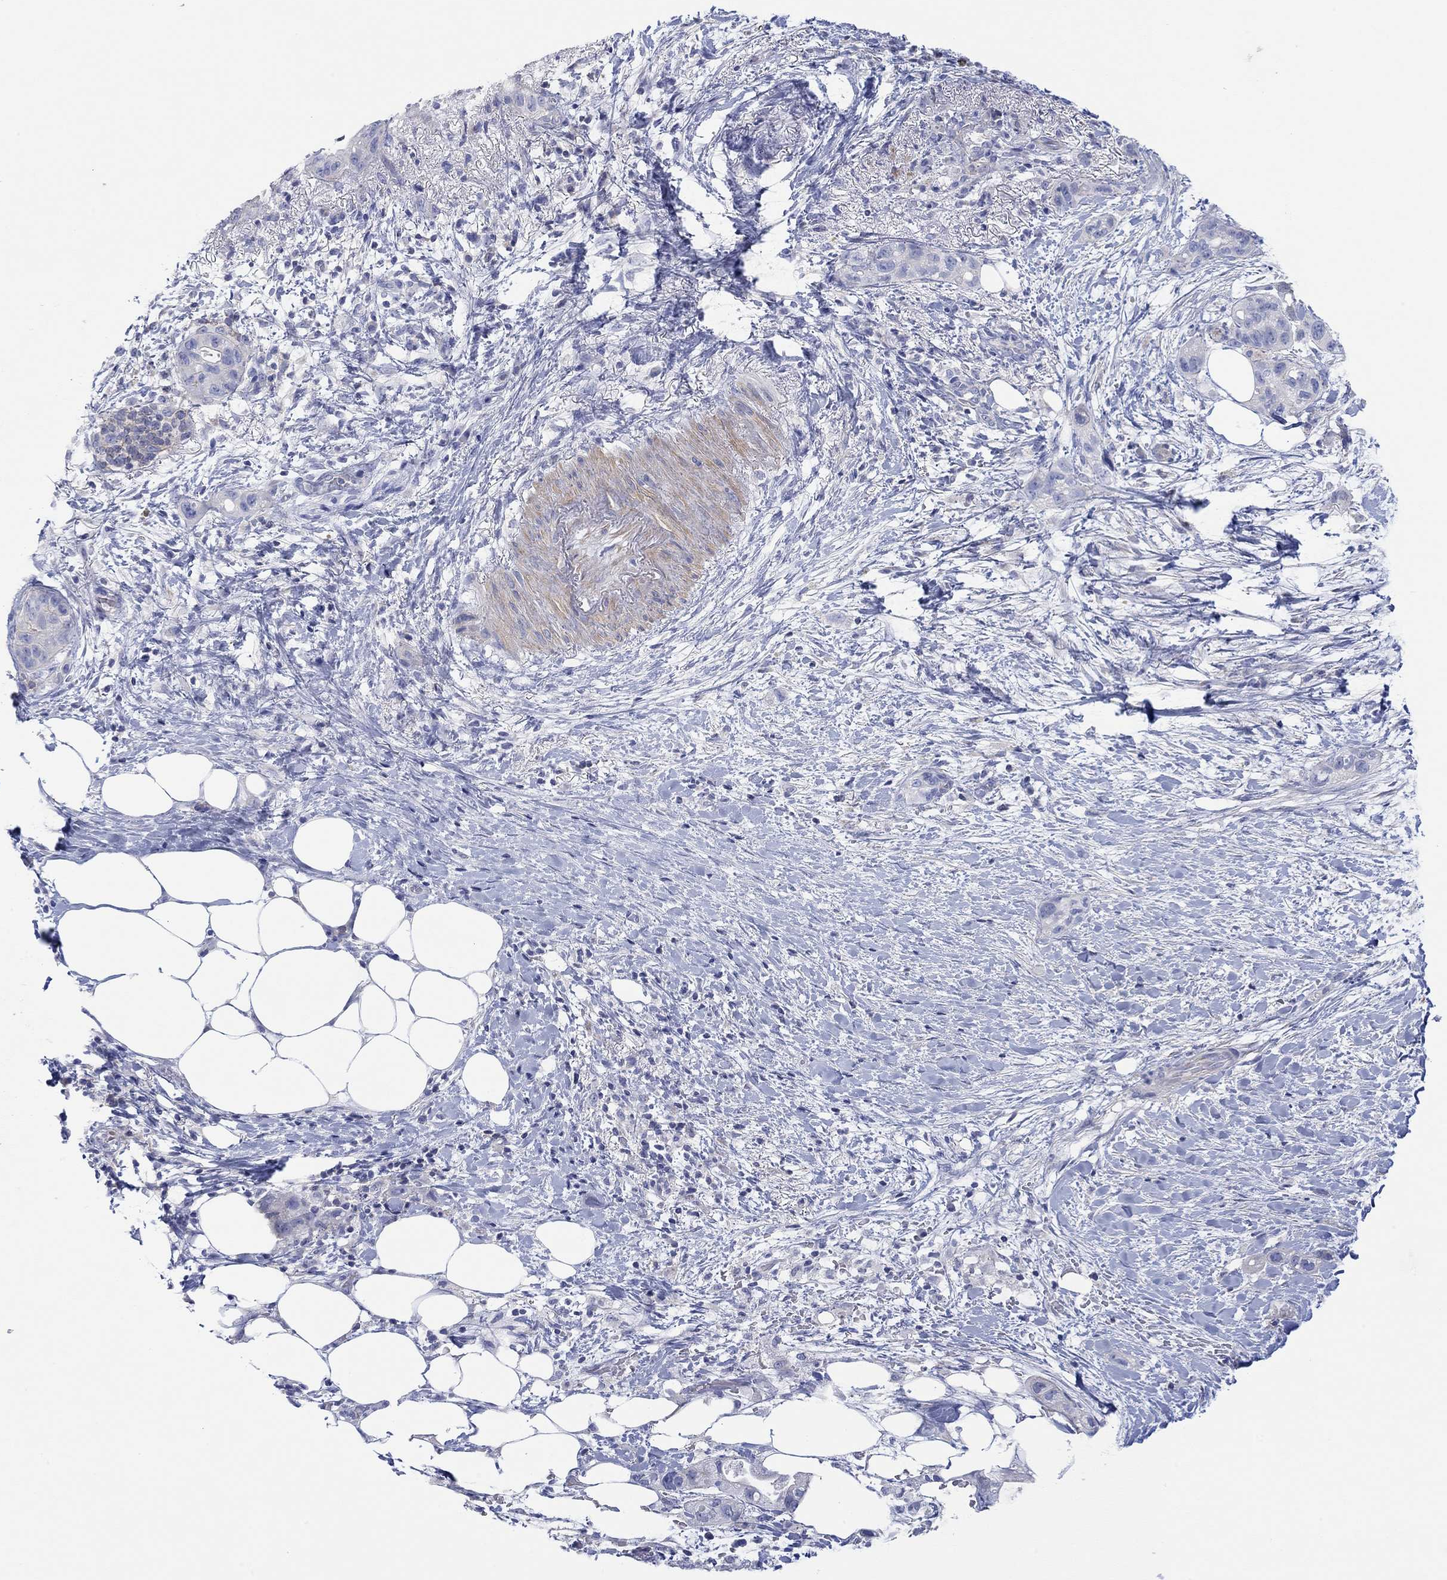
{"staining": {"intensity": "negative", "quantity": "none", "location": "none"}, "tissue": "pancreatic cancer", "cell_type": "Tumor cells", "image_type": "cancer", "snomed": [{"axis": "morphology", "description": "Adenocarcinoma, NOS"}, {"axis": "topography", "description": "Pancreas"}], "caption": "Pancreatic cancer (adenocarcinoma) stained for a protein using immunohistochemistry shows no expression tumor cells.", "gene": "PPIL6", "patient": {"sex": "female", "age": 72}}